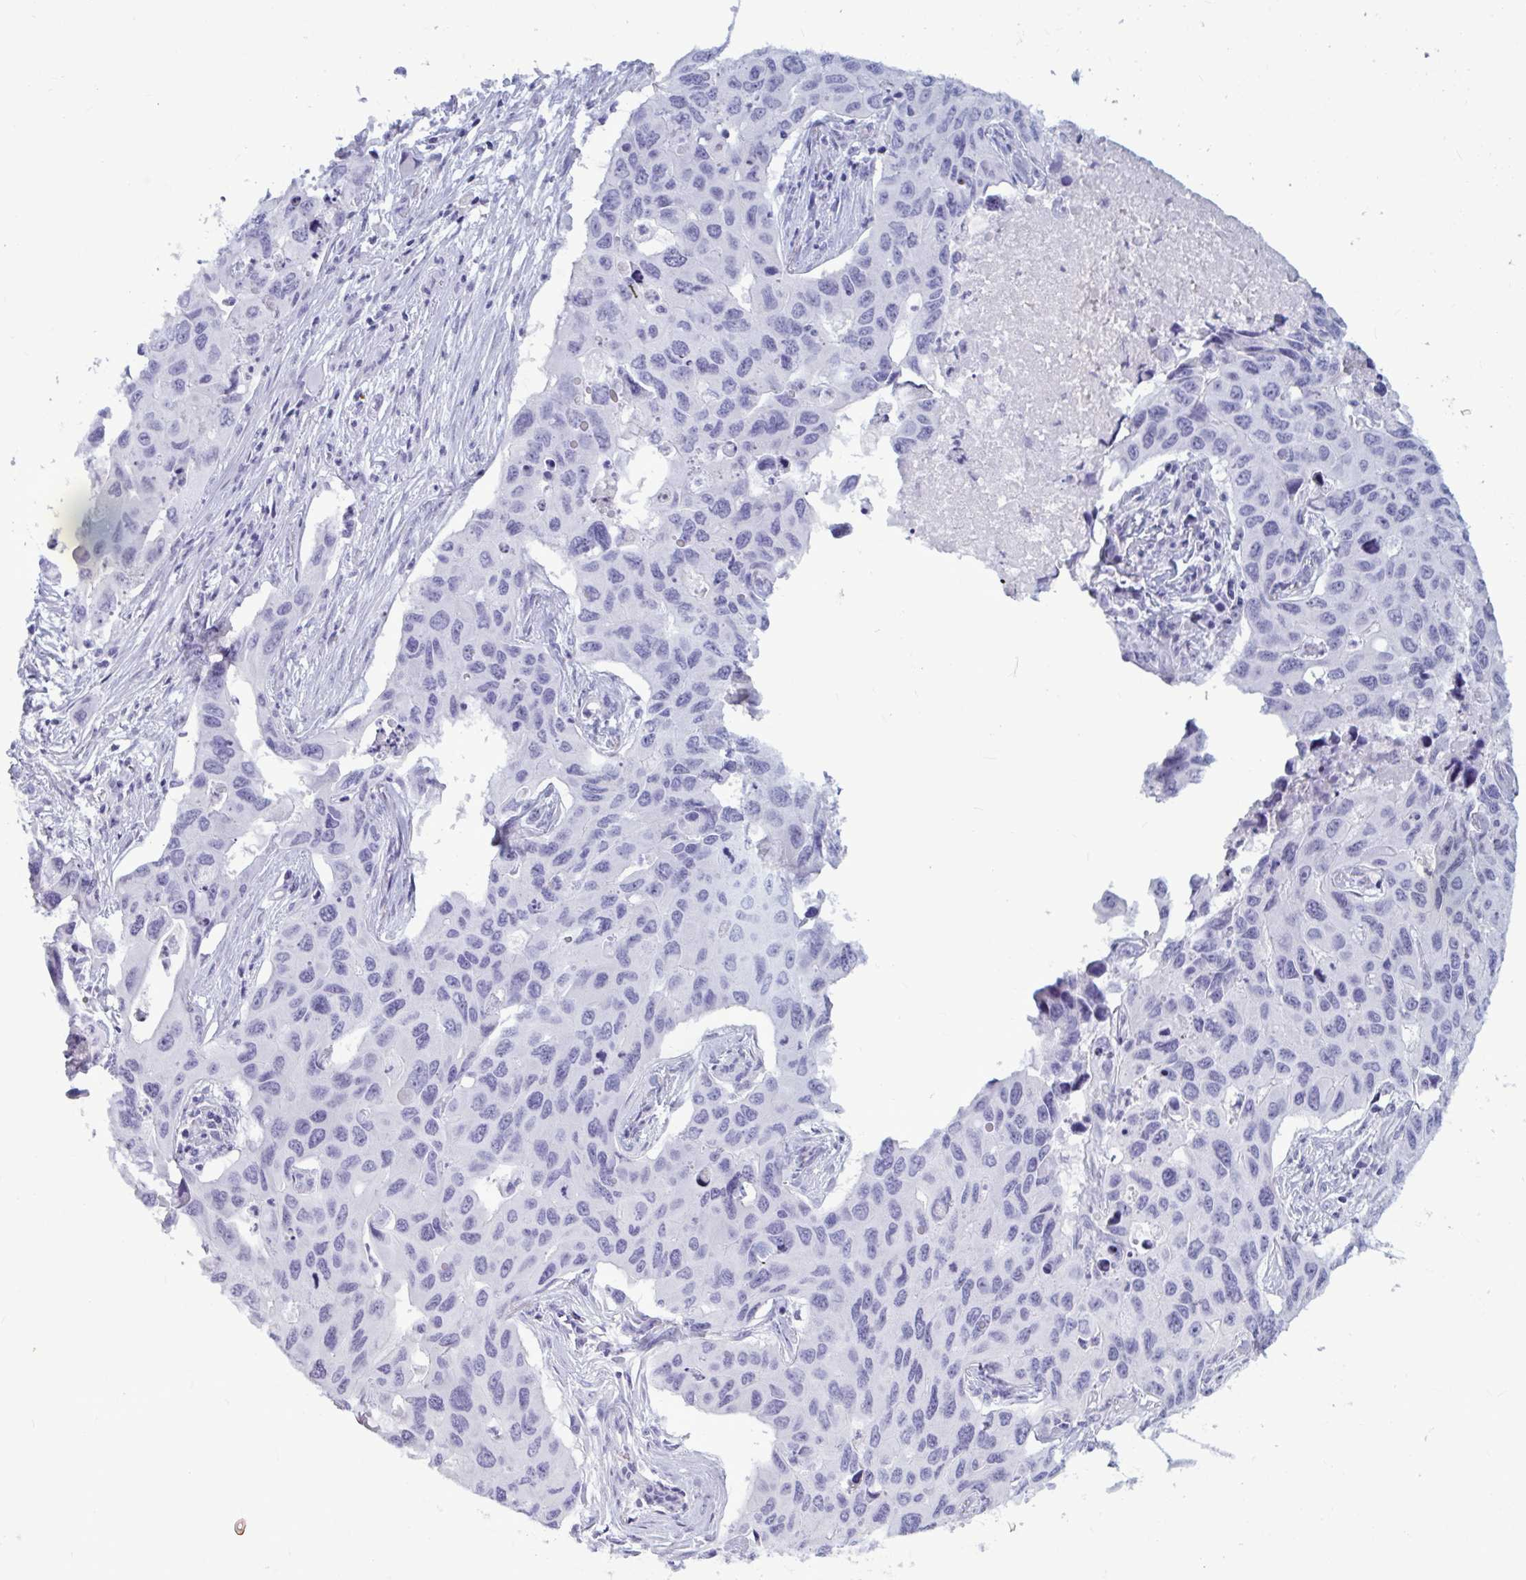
{"staining": {"intensity": "negative", "quantity": "none", "location": "none"}, "tissue": "lung cancer", "cell_type": "Tumor cells", "image_type": "cancer", "snomed": [{"axis": "morphology", "description": "Adenocarcinoma, NOS"}, {"axis": "topography", "description": "Lung"}], "caption": "The immunohistochemistry image has no significant expression in tumor cells of lung adenocarcinoma tissue.", "gene": "BBS10", "patient": {"sex": "male", "age": 64}}